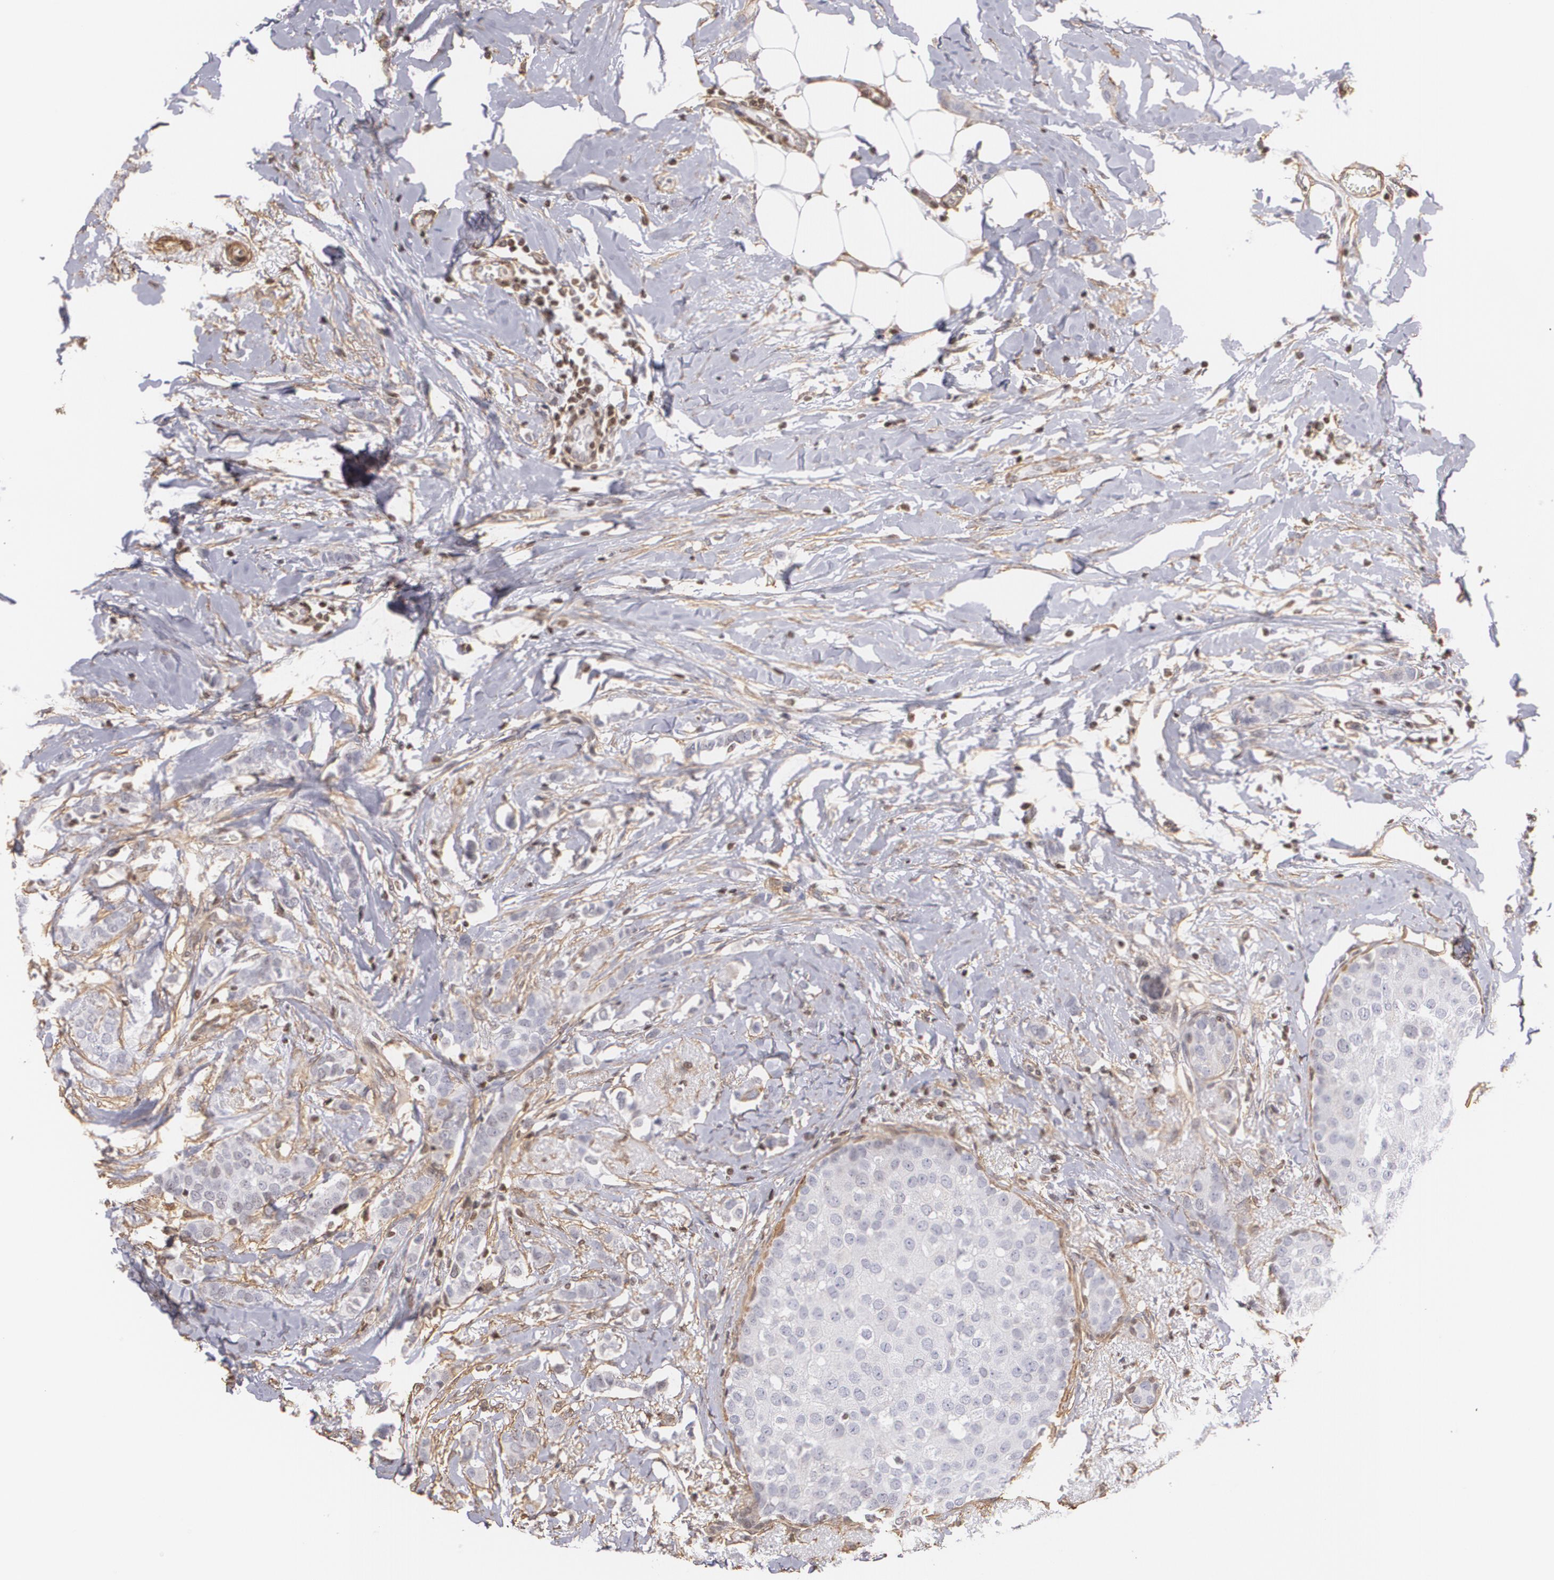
{"staining": {"intensity": "negative", "quantity": "none", "location": "none"}, "tissue": "breast cancer", "cell_type": "Tumor cells", "image_type": "cancer", "snomed": [{"axis": "morphology", "description": "Lobular carcinoma"}, {"axis": "topography", "description": "Breast"}], "caption": "There is no significant expression in tumor cells of lobular carcinoma (breast).", "gene": "VAMP1", "patient": {"sex": "female", "age": 55}}